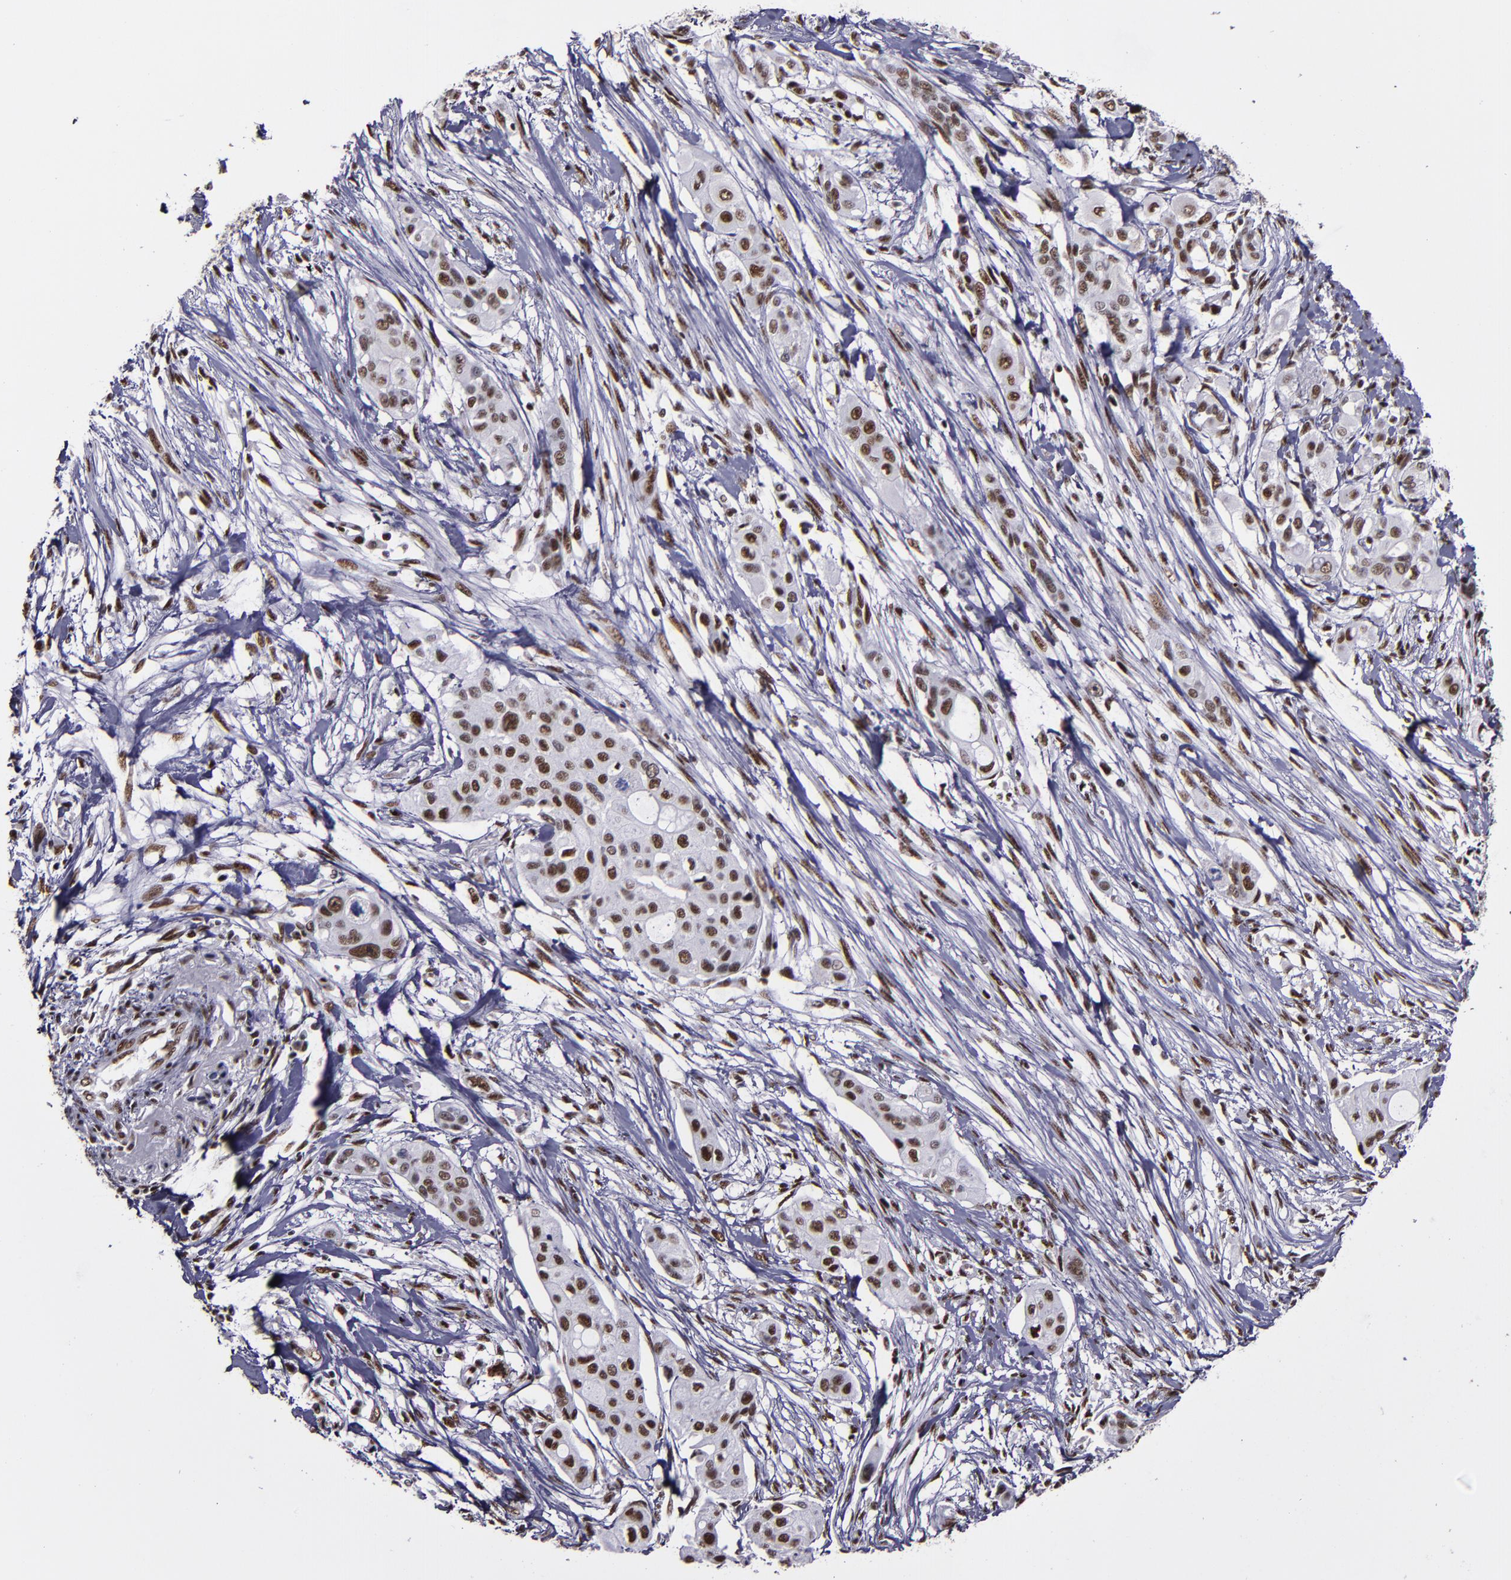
{"staining": {"intensity": "moderate", "quantity": ">75%", "location": "nuclear"}, "tissue": "pancreatic cancer", "cell_type": "Tumor cells", "image_type": "cancer", "snomed": [{"axis": "morphology", "description": "Adenocarcinoma, NOS"}, {"axis": "topography", "description": "Pancreas"}], "caption": "A high-resolution photomicrograph shows immunohistochemistry staining of pancreatic cancer, which displays moderate nuclear expression in about >75% of tumor cells.", "gene": "PPP4R3A", "patient": {"sex": "female", "age": 60}}